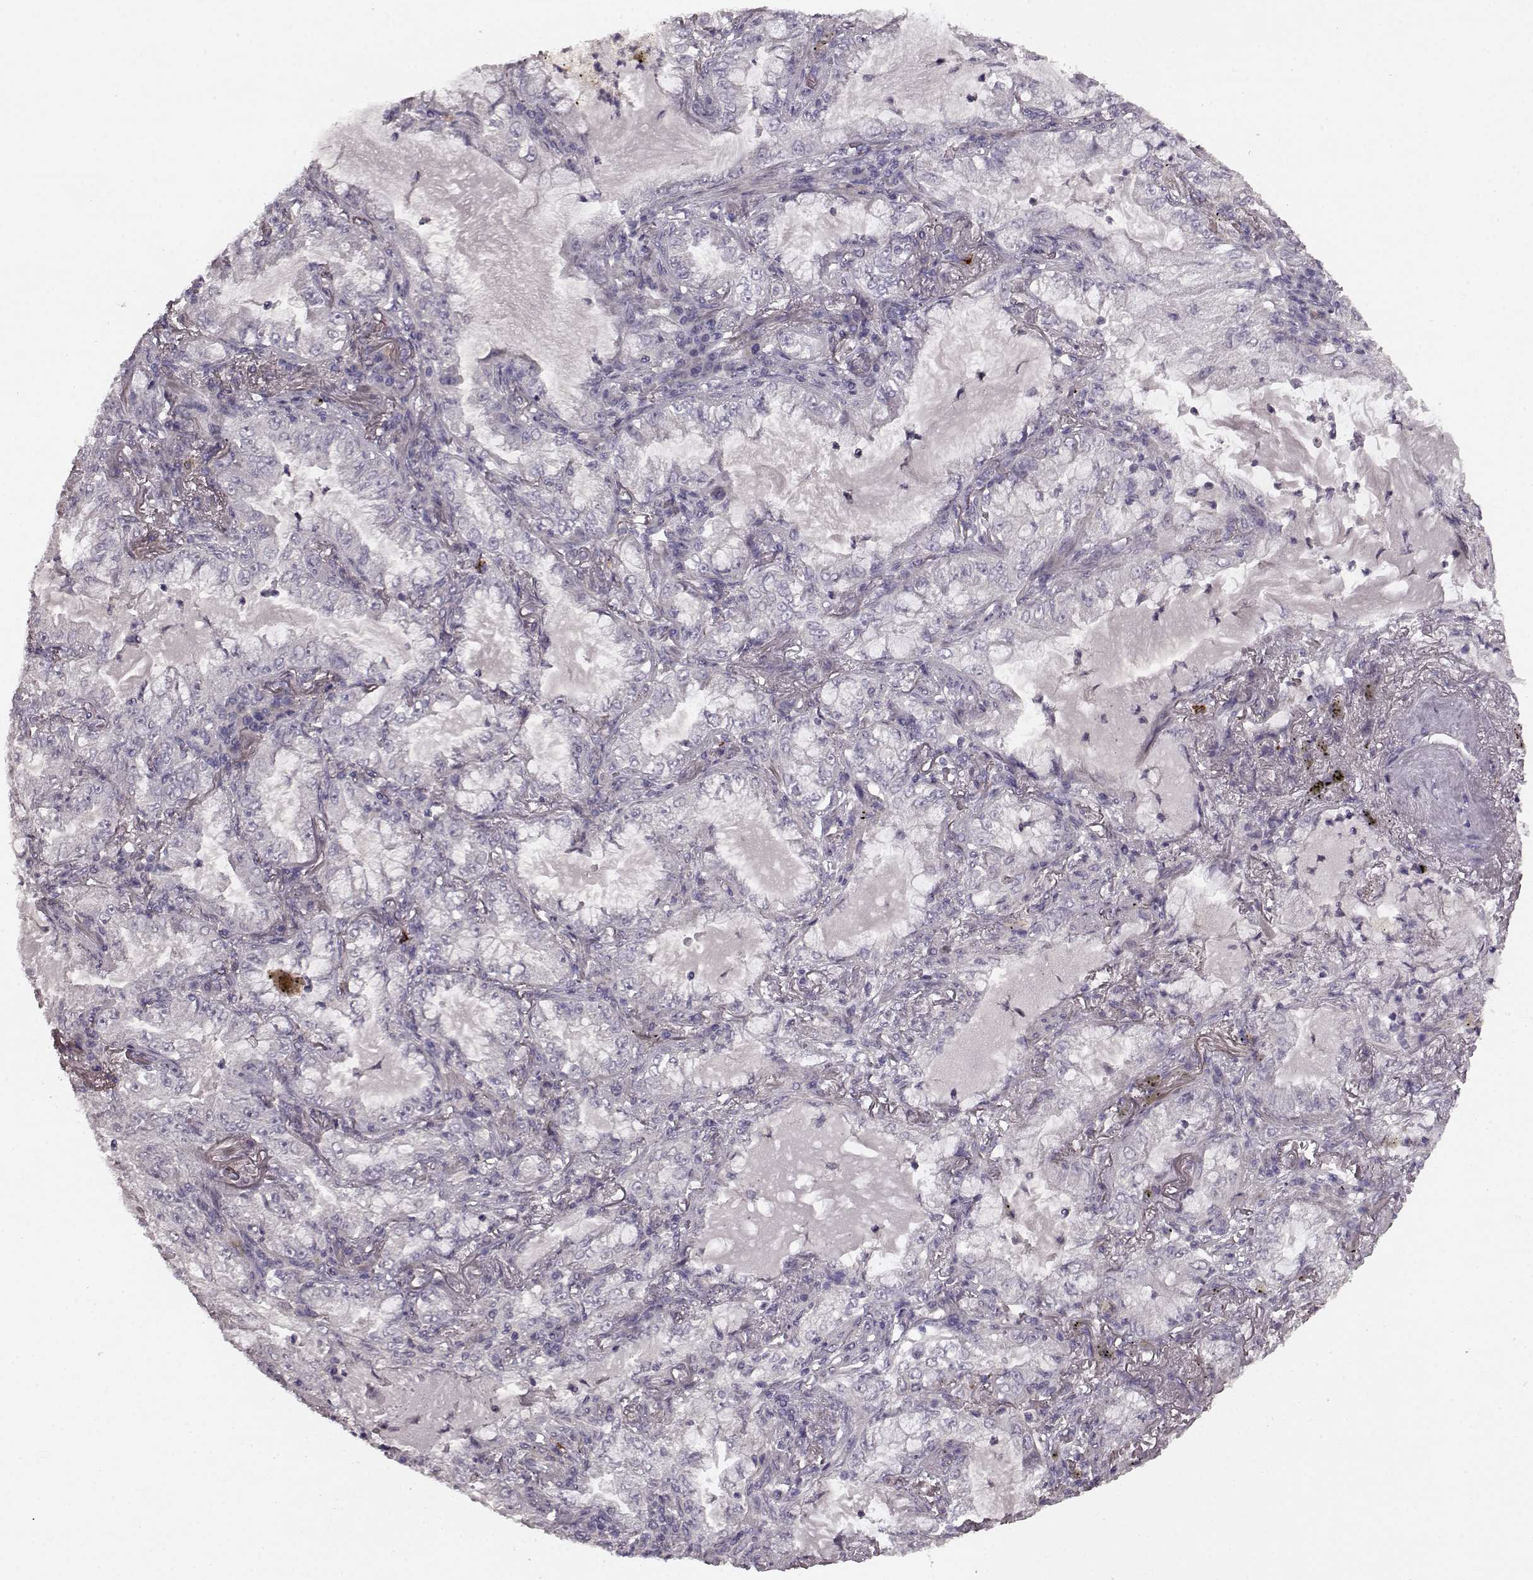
{"staining": {"intensity": "negative", "quantity": "none", "location": "none"}, "tissue": "lung cancer", "cell_type": "Tumor cells", "image_type": "cancer", "snomed": [{"axis": "morphology", "description": "Adenocarcinoma, NOS"}, {"axis": "topography", "description": "Lung"}], "caption": "A micrograph of human lung adenocarcinoma is negative for staining in tumor cells.", "gene": "SLC52A3", "patient": {"sex": "female", "age": 73}}